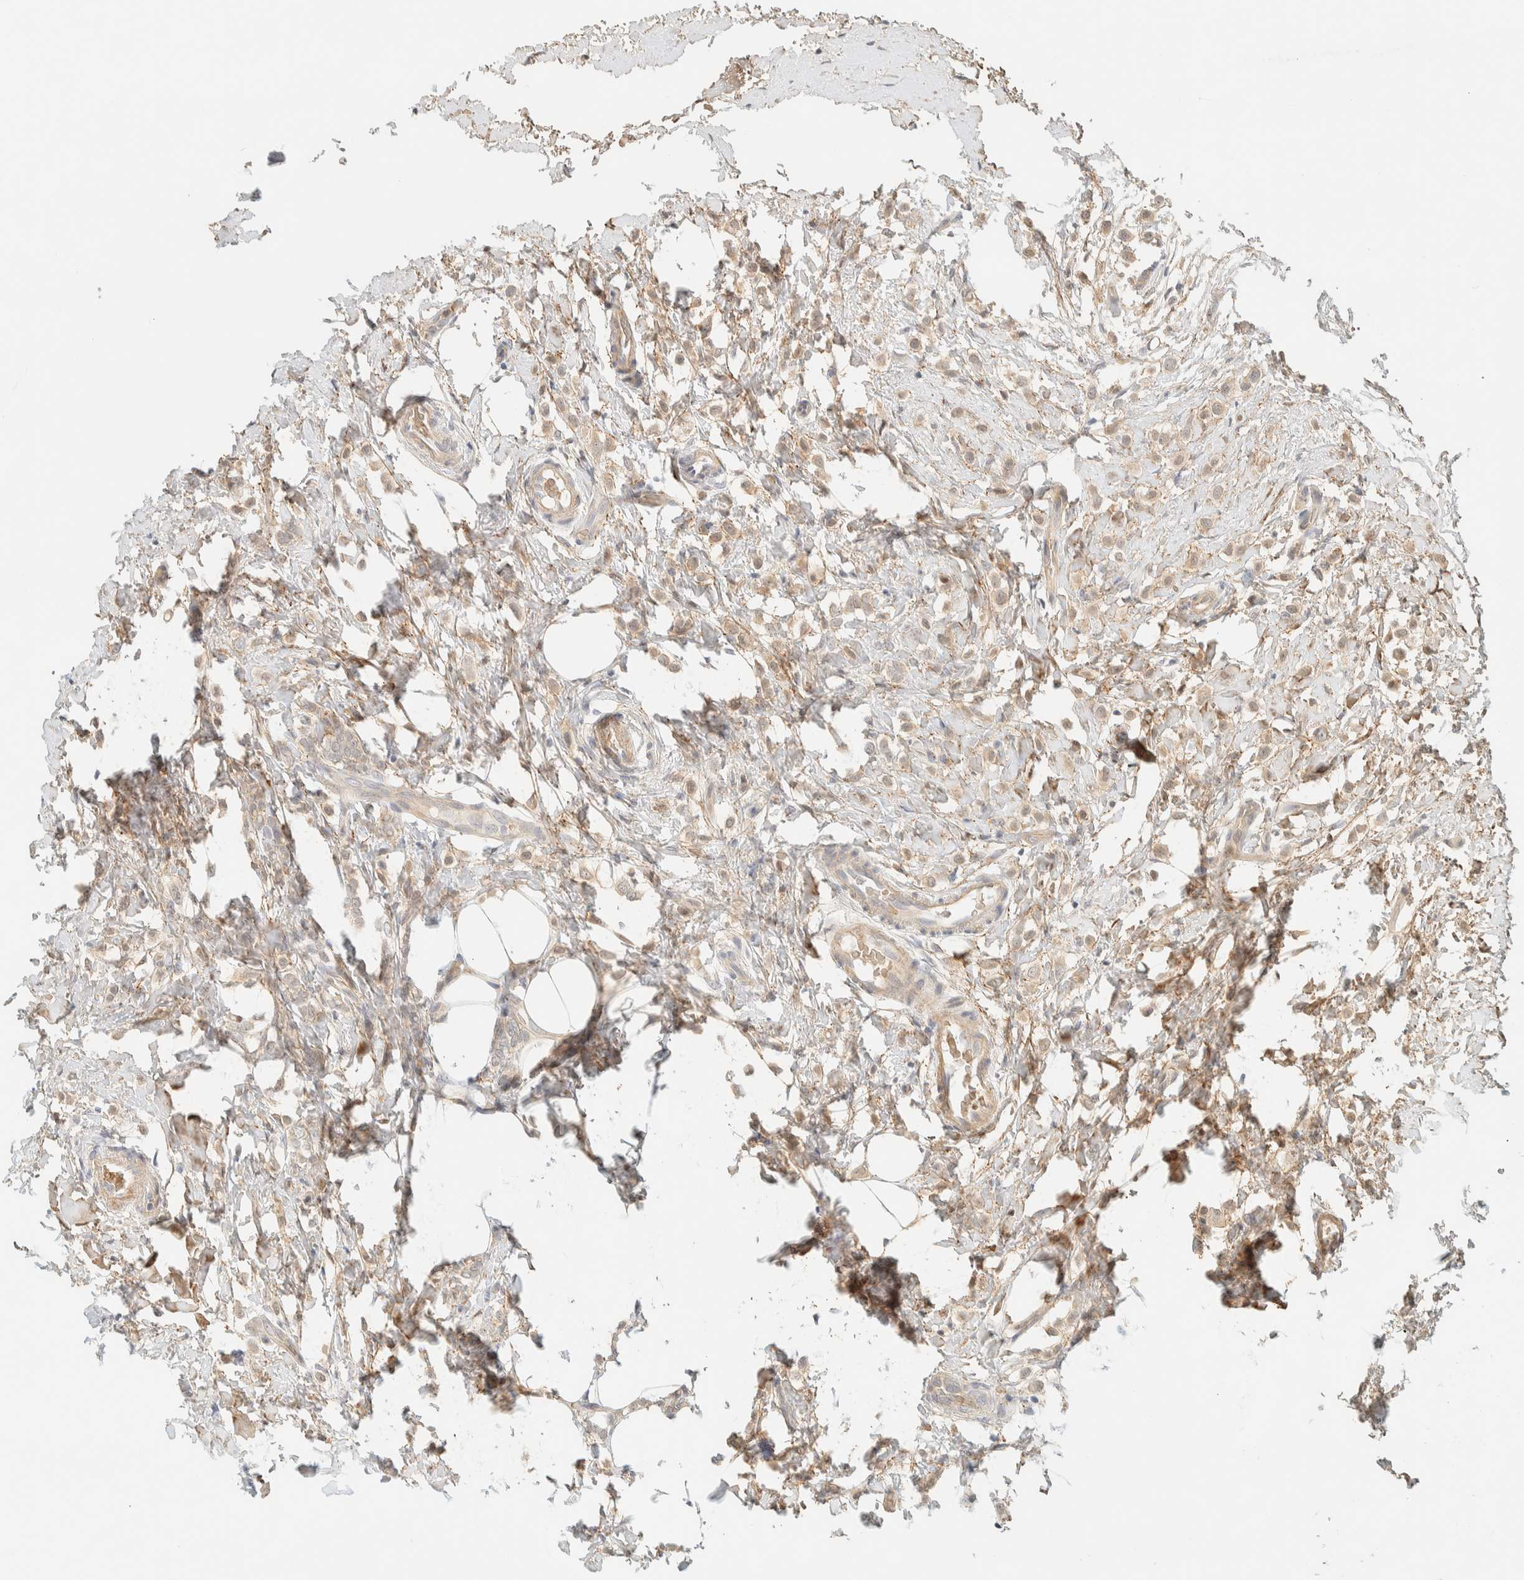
{"staining": {"intensity": "weak", "quantity": "<25%", "location": "cytoplasmic/membranous"}, "tissue": "breast cancer", "cell_type": "Tumor cells", "image_type": "cancer", "snomed": [{"axis": "morphology", "description": "Lobular carcinoma"}, {"axis": "topography", "description": "Breast"}], "caption": "Immunohistochemical staining of breast cancer (lobular carcinoma) exhibits no significant positivity in tumor cells. (DAB immunohistochemistry, high magnification).", "gene": "TNK1", "patient": {"sex": "female", "age": 50}}